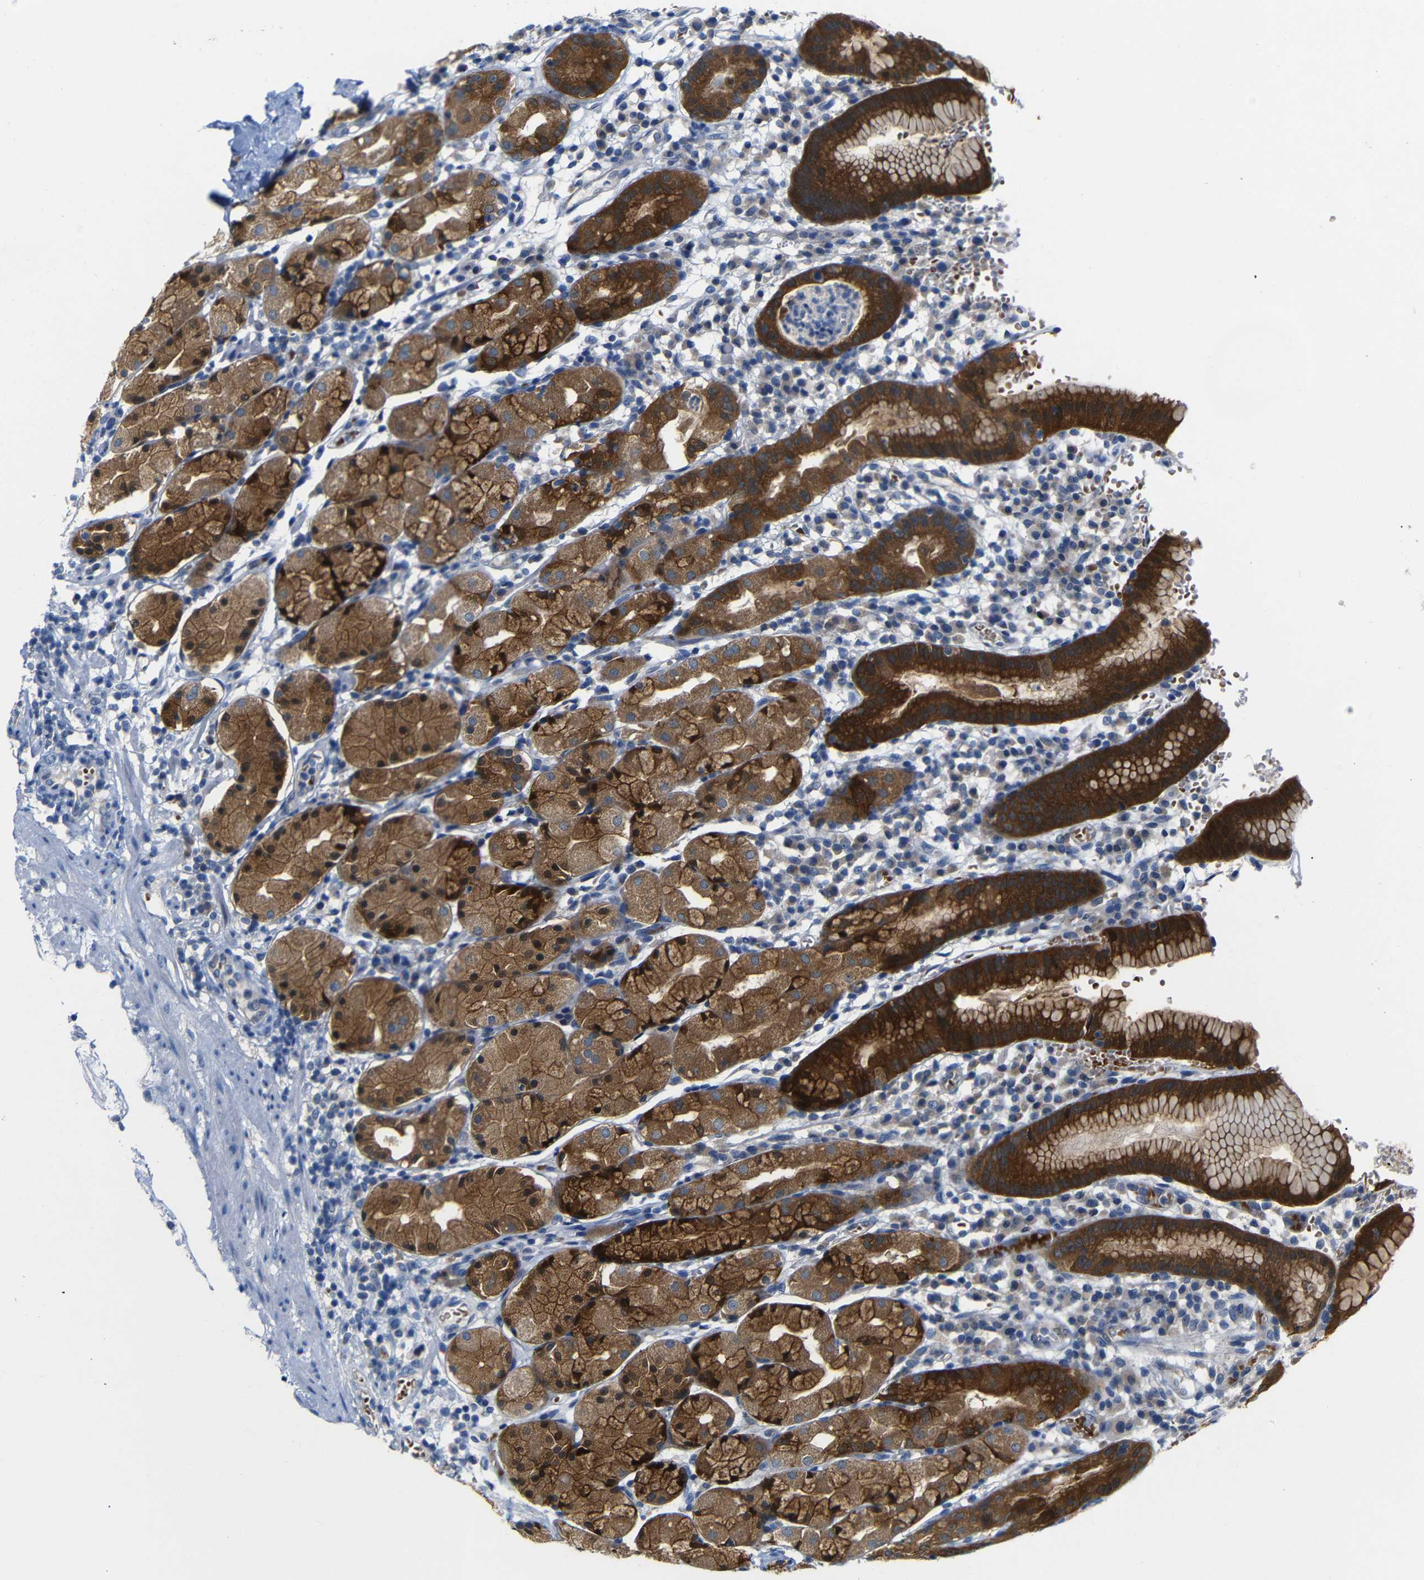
{"staining": {"intensity": "strong", "quantity": ">75%", "location": "cytoplasmic/membranous"}, "tissue": "stomach", "cell_type": "Glandular cells", "image_type": "normal", "snomed": [{"axis": "morphology", "description": "Normal tissue, NOS"}, {"axis": "topography", "description": "Stomach"}, {"axis": "topography", "description": "Stomach, lower"}], "caption": "IHC (DAB) staining of benign stomach shows strong cytoplasmic/membranous protein expression in approximately >75% of glandular cells.", "gene": "TBC1D32", "patient": {"sex": "female", "age": 75}}